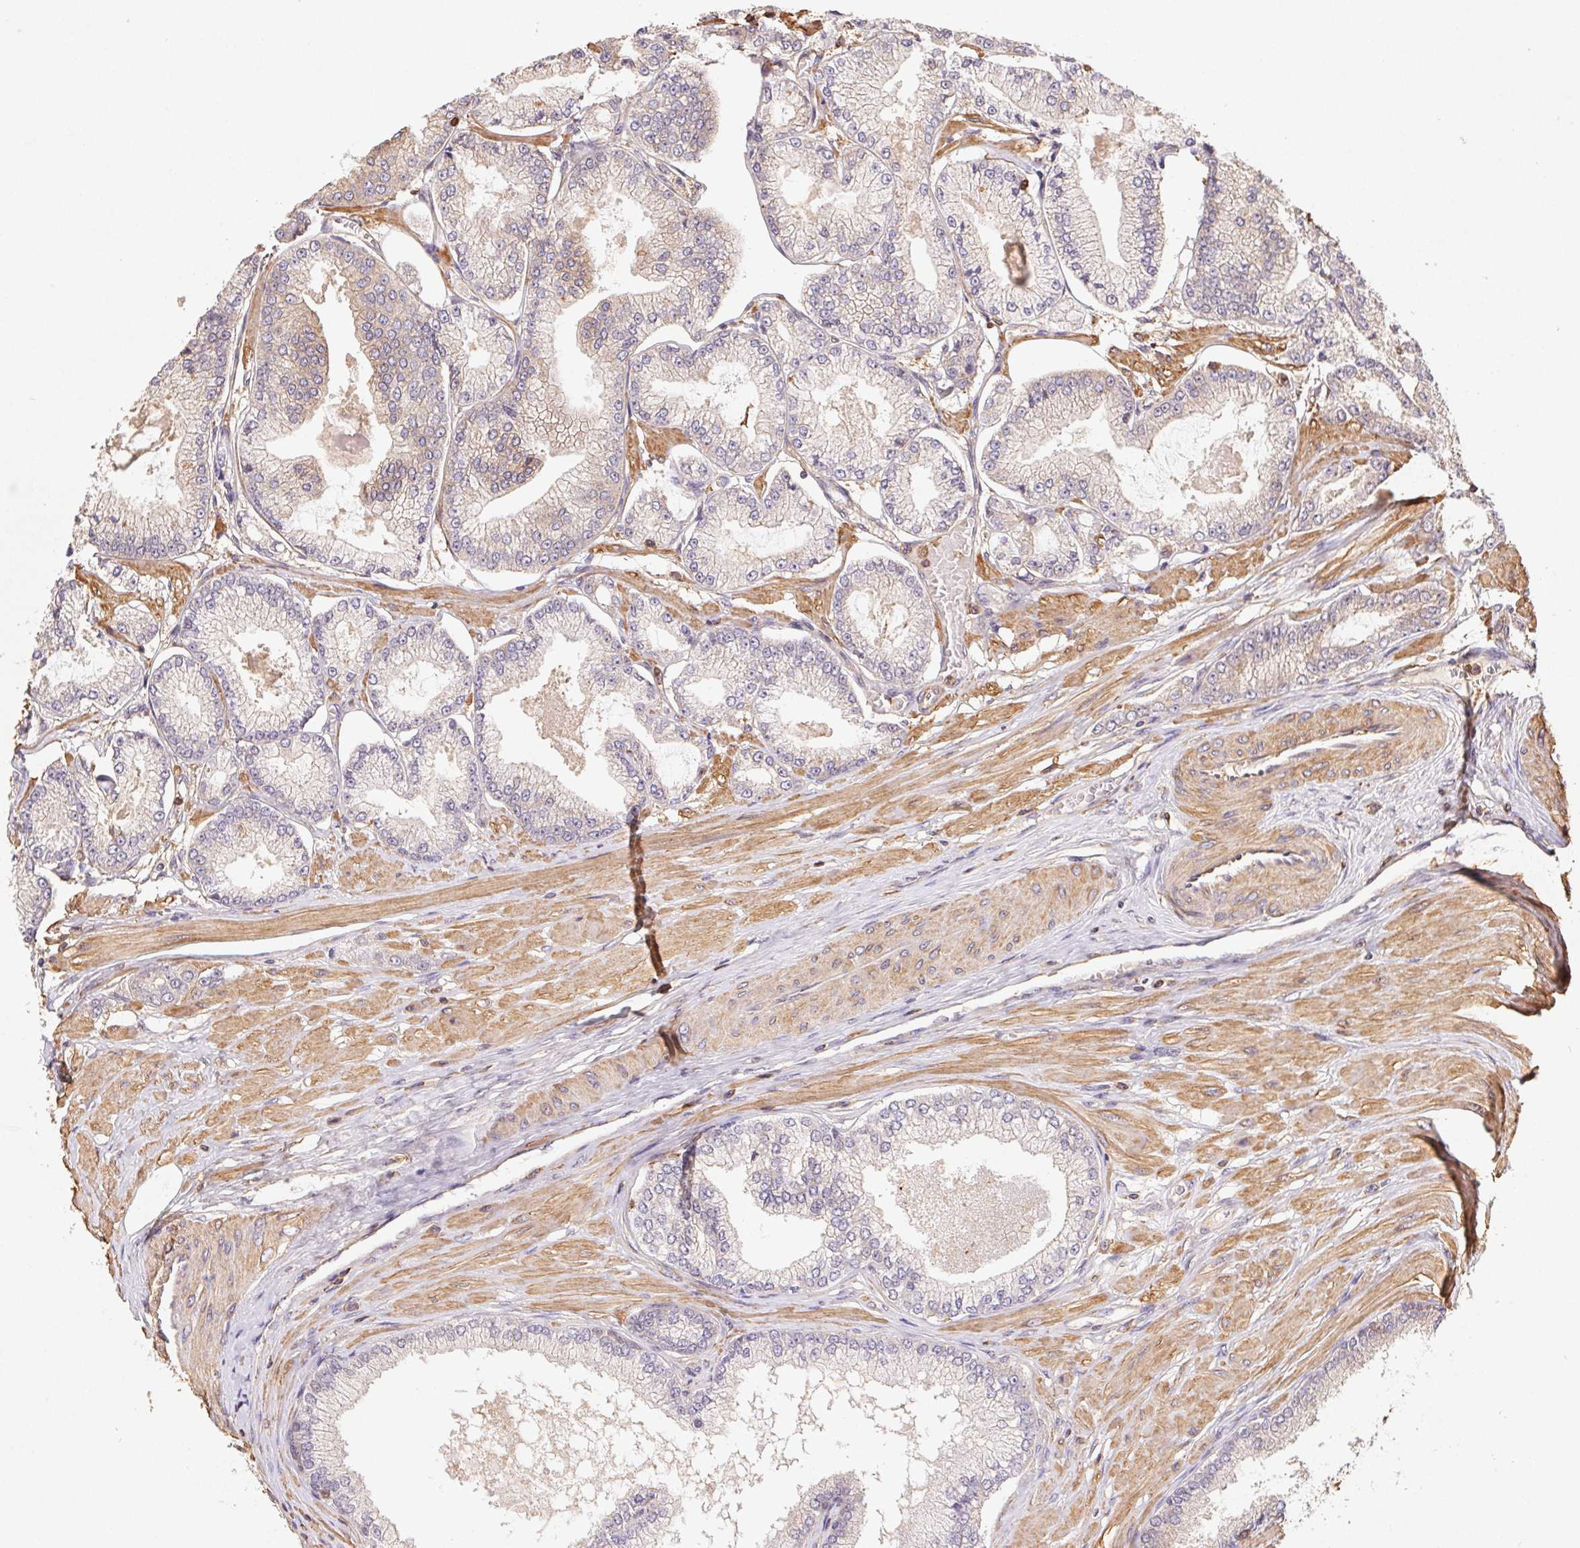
{"staining": {"intensity": "negative", "quantity": "none", "location": "none"}, "tissue": "prostate cancer", "cell_type": "Tumor cells", "image_type": "cancer", "snomed": [{"axis": "morphology", "description": "Adenocarcinoma, Low grade"}, {"axis": "topography", "description": "Prostate"}], "caption": "An immunohistochemistry (IHC) micrograph of prostate cancer (low-grade adenocarcinoma) is shown. There is no staining in tumor cells of prostate cancer (low-grade adenocarcinoma).", "gene": "ATG10", "patient": {"sex": "male", "age": 55}}